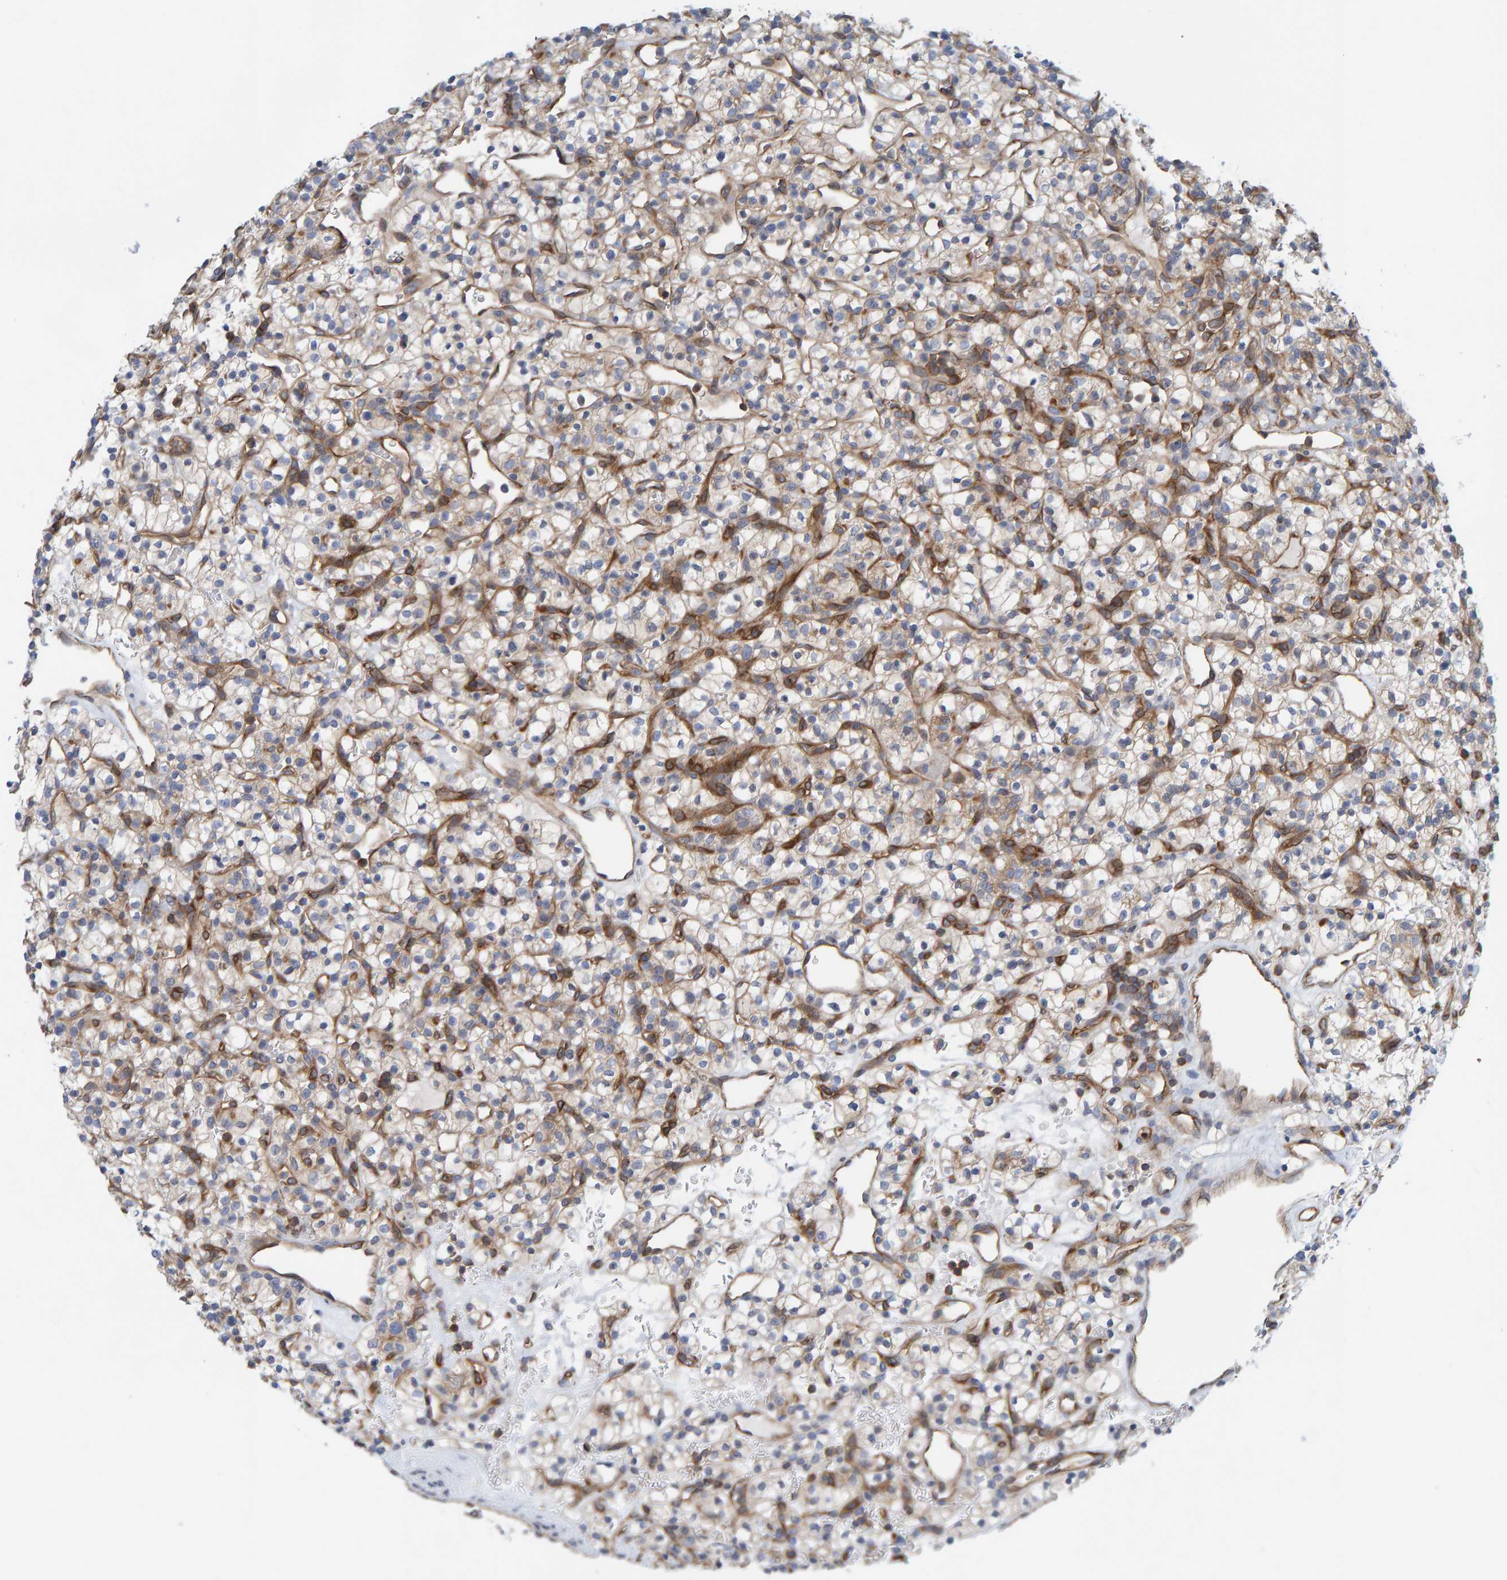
{"staining": {"intensity": "weak", "quantity": "25%-75%", "location": "cytoplasmic/membranous"}, "tissue": "renal cancer", "cell_type": "Tumor cells", "image_type": "cancer", "snomed": [{"axis": "morphology", "description": "Adenocarcinoma, NOS"}, {"axis": "topography", "description": "Kidney"}], "caption": "Protein analysis of adenocarcinoma (renal) tissue reveals weak cytoplasmic/membranous staining in about 25%-75% of tumor cells.", "gene": "PRKD2", "patient": {"sex": "female", "age": 57}}